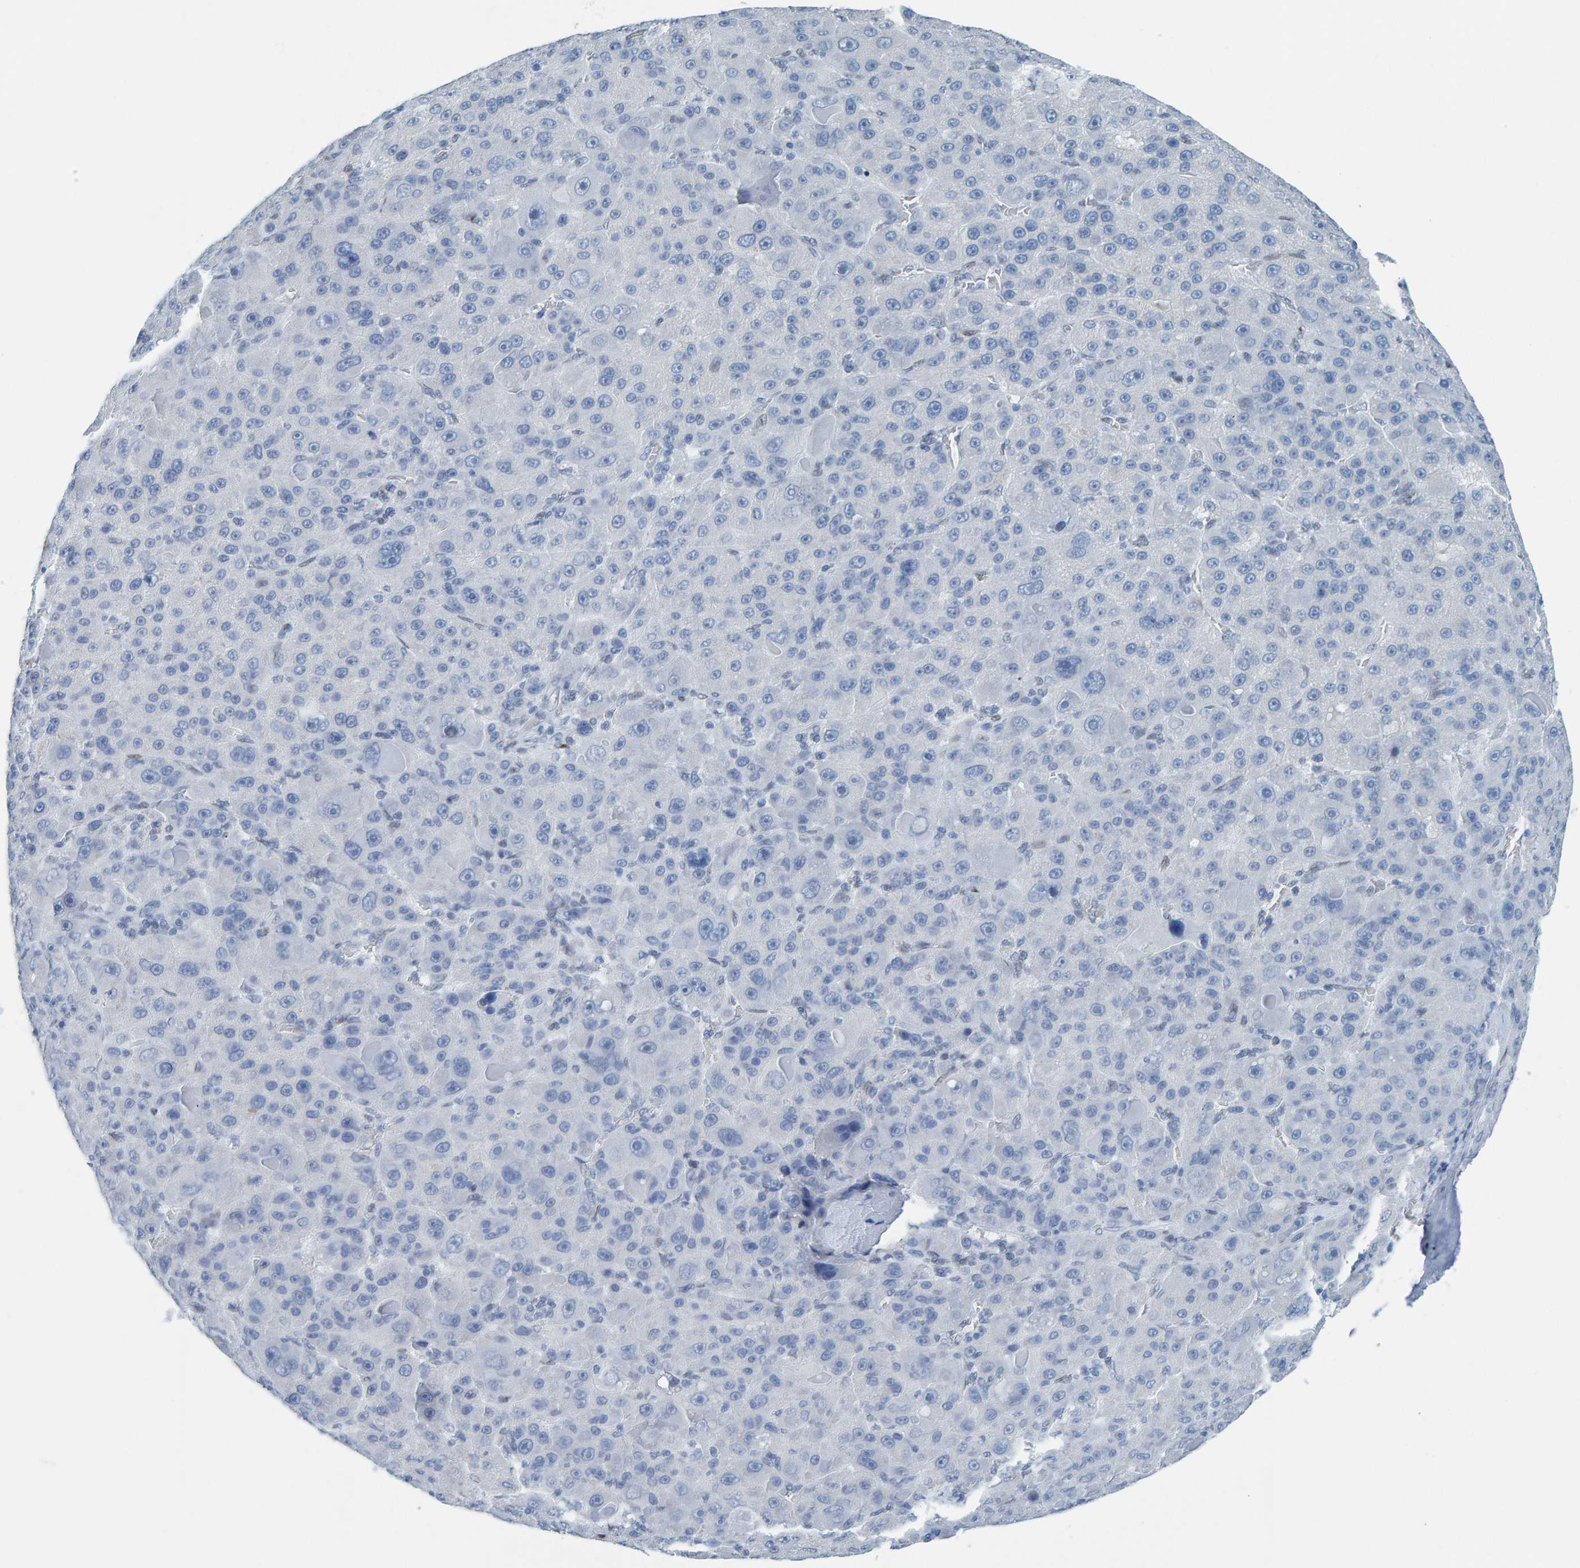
{"staining": {"intensity": "negative", "quantity": "none", "location": "none"}, "tissue": "liver cancer", "cell_type": "Tumor cells", "image_type": "cancer", "snomed": [{"axis": "morphology", "description": "Carcinoma, Hepatocellular, NOS"}, {"axis": "topography", "description": "Liver"}], "caption": "Human hepatocellular carcinoma (liver) stained for a protein using immunohistochemistry demonstrates no expression in tumor cells.", "gene": "LMNB2", "patient": {"sex": "male", "age": 76}}